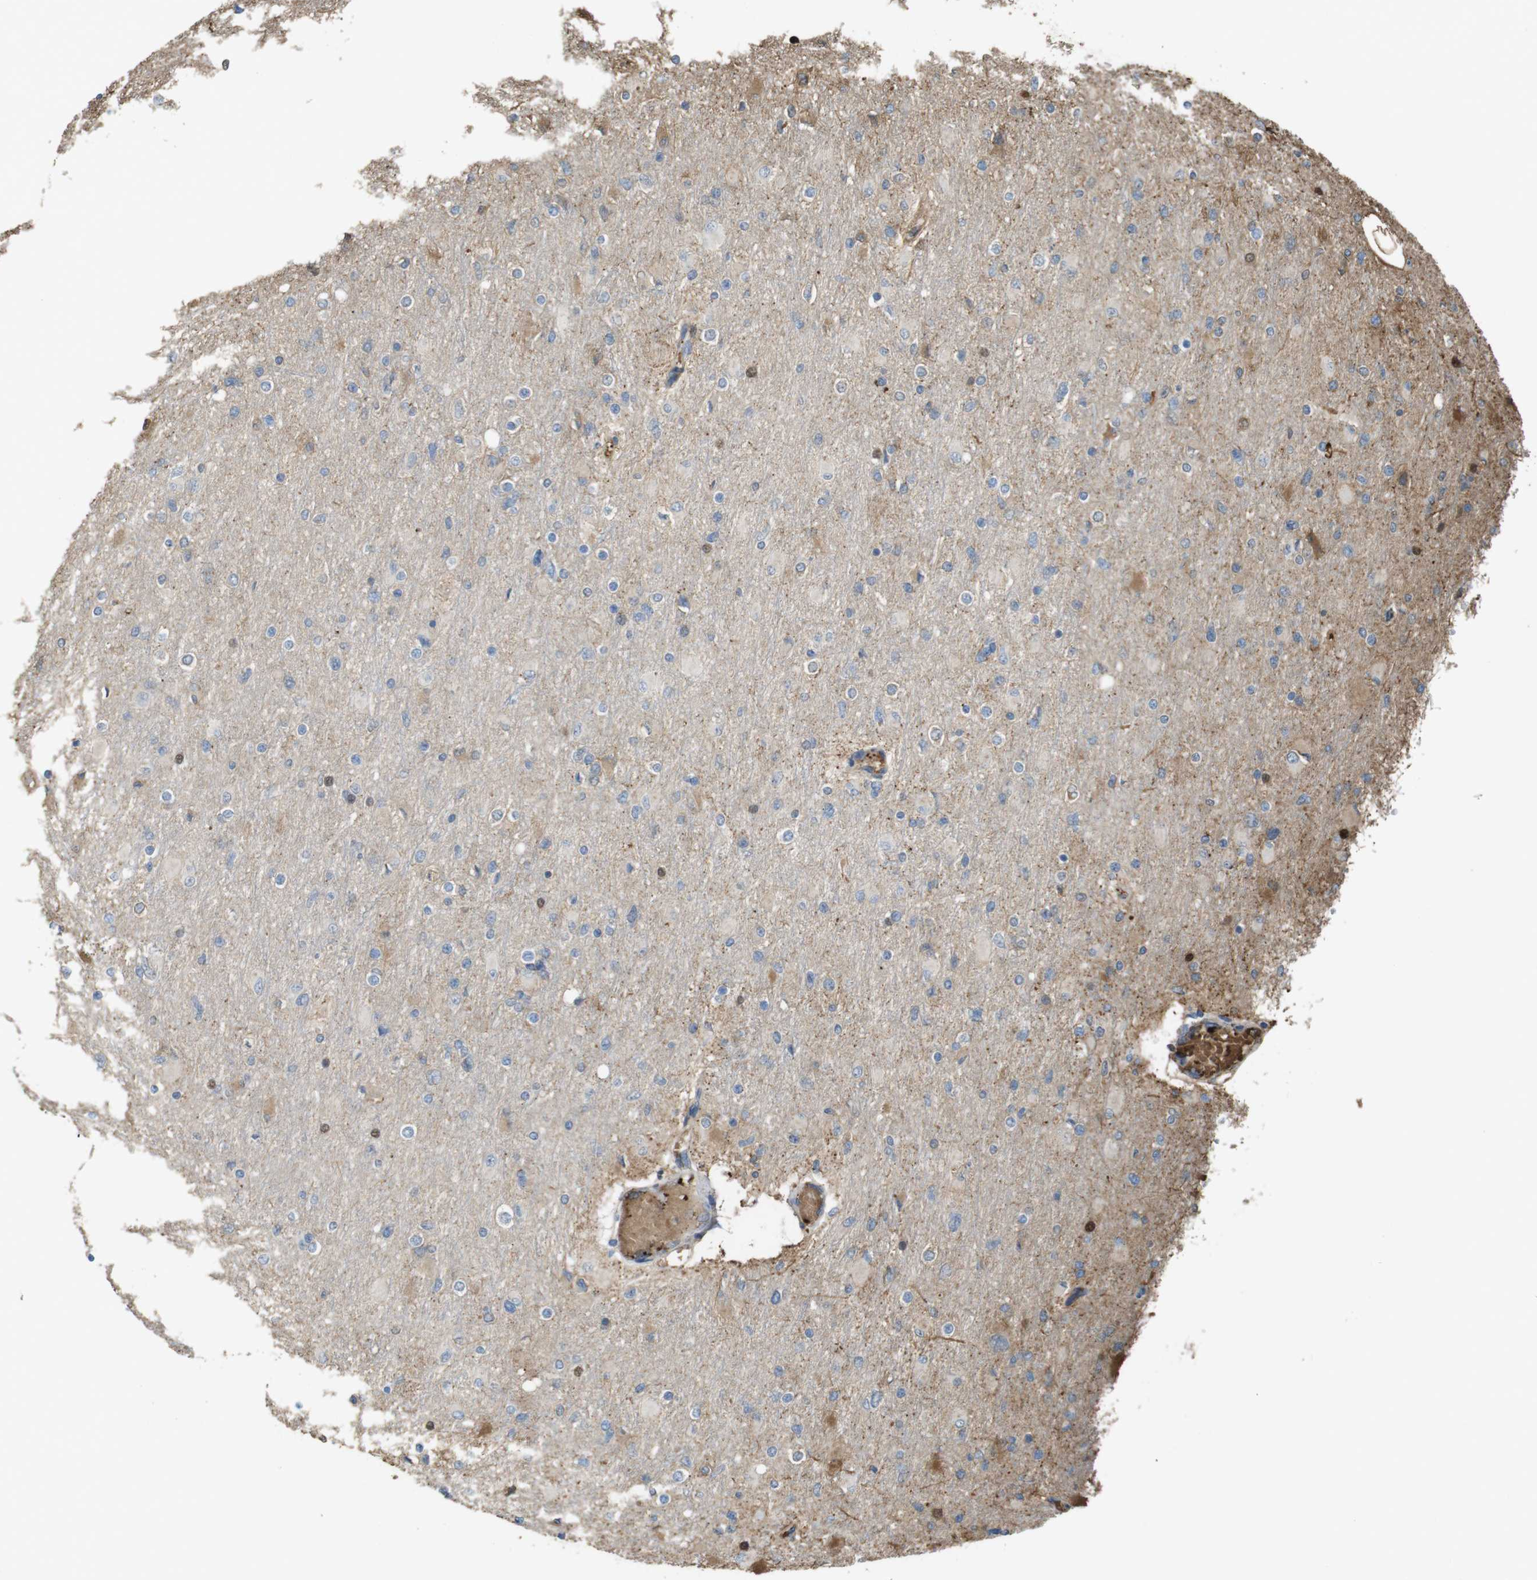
{"staining": {"intensity": "moderate", "quantity": "<25%", "location": "nuclear"}, "tissue": "glioma", "cell_type": "Tumor cells", "image_type": "cancer", "snomed": [{"axis": "morphology", "description": "Glioma, malignant, High grade"}, {"axis": "topography", "description": "Cerebral cortex"}], "caption": "Malignant glioma (high-grade) stained with immunohistochemistry (IHC) demonstrates moderate nuclear expression in approximately <25% of tumor cells.", "gene": "LTBP4", "patient": {"sex": "female", "age": 36}}